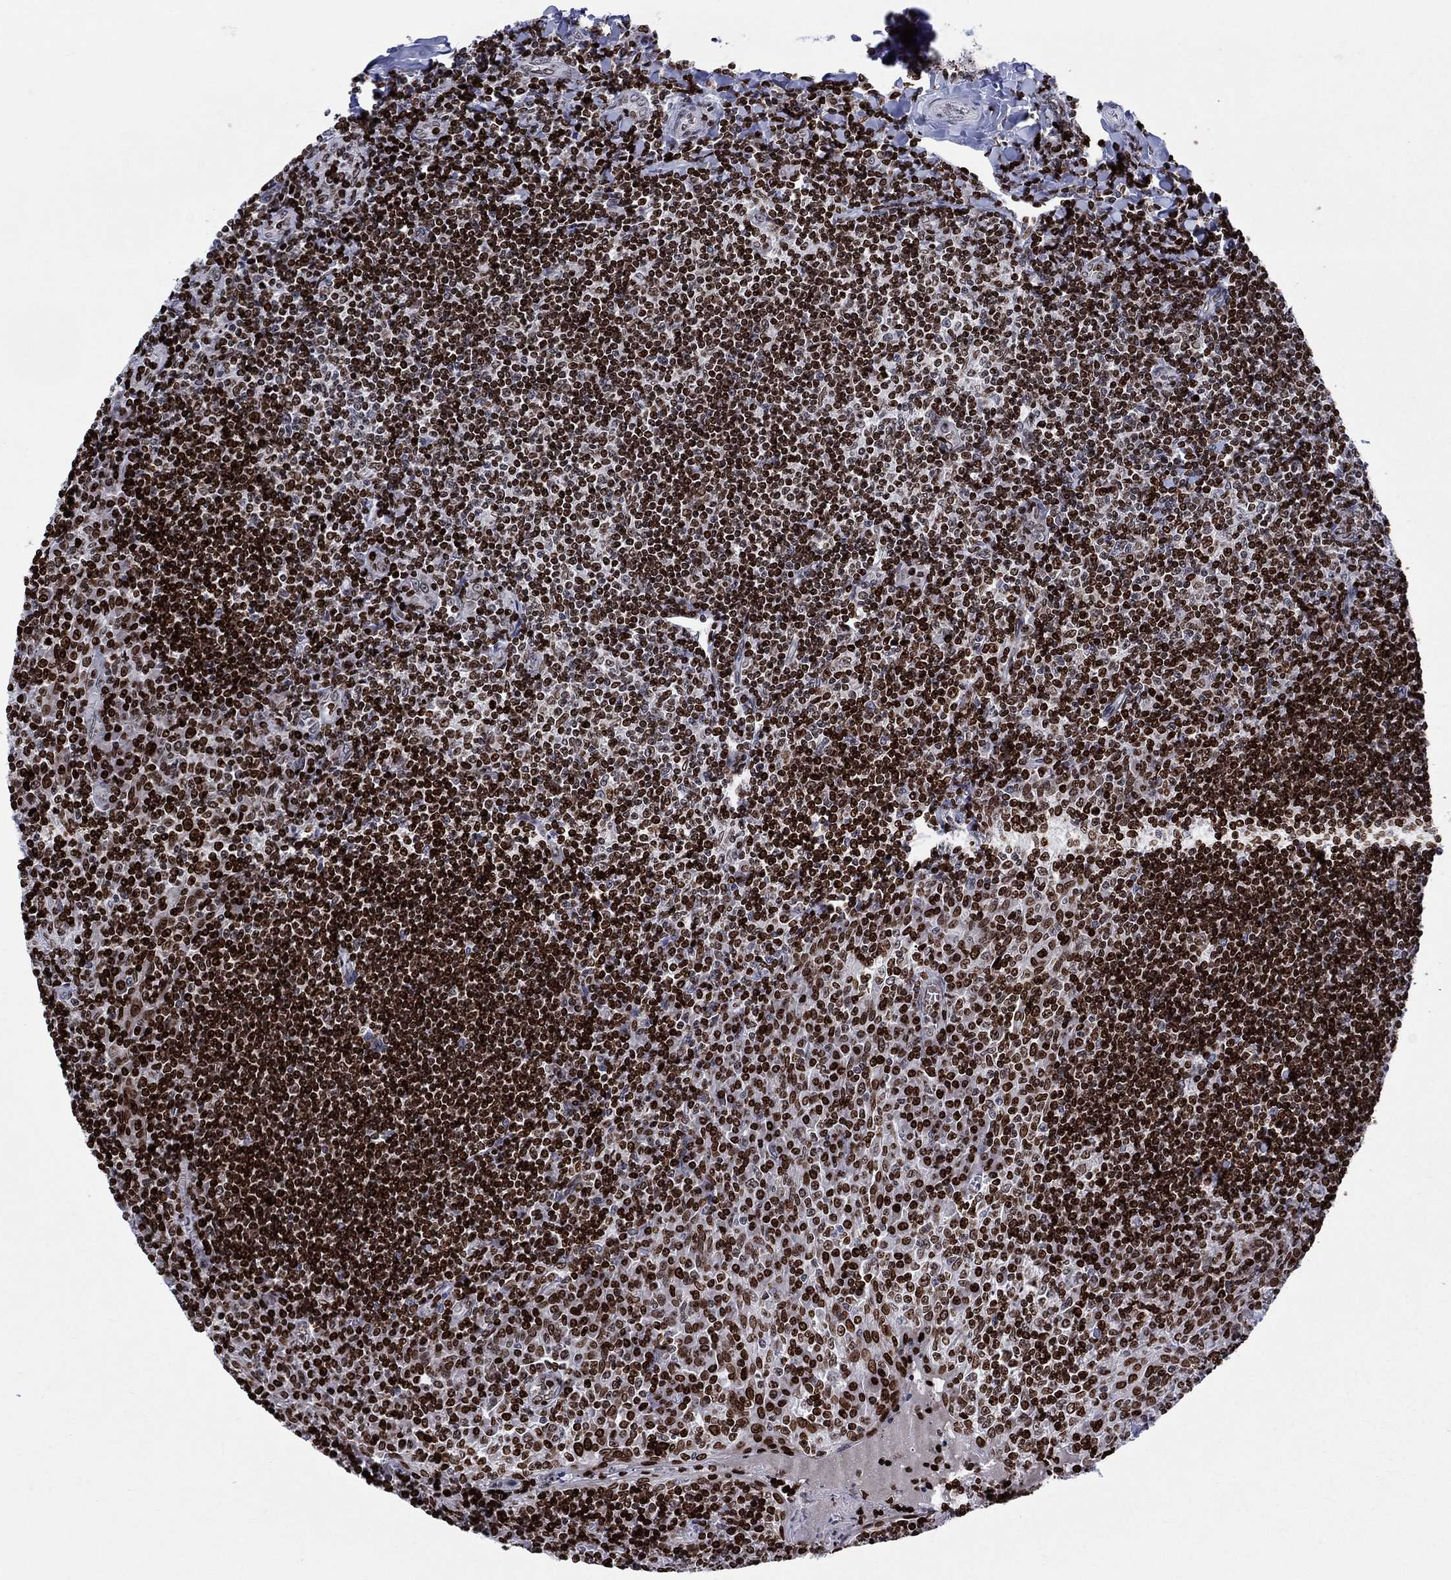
{"staining": {"intensity": "strong", "quantity": ">75%", "location": "nuclear"}, "tissue": "tonsil", "cell_type": "Germinal center cells", "image_type": "normal", "snomed": [{"axis": "morphology", "description": "Normal tissue, NOS"}, {"axis": "topography", "description": "Tonsil"}], "caption": "Germinal center cells exhibit high levels of strong nuclear positivity in approximately >75% of cells in benign human tonsil.", "gene": "HMGA1", "patient": {"sex": "female", "age": 12}}